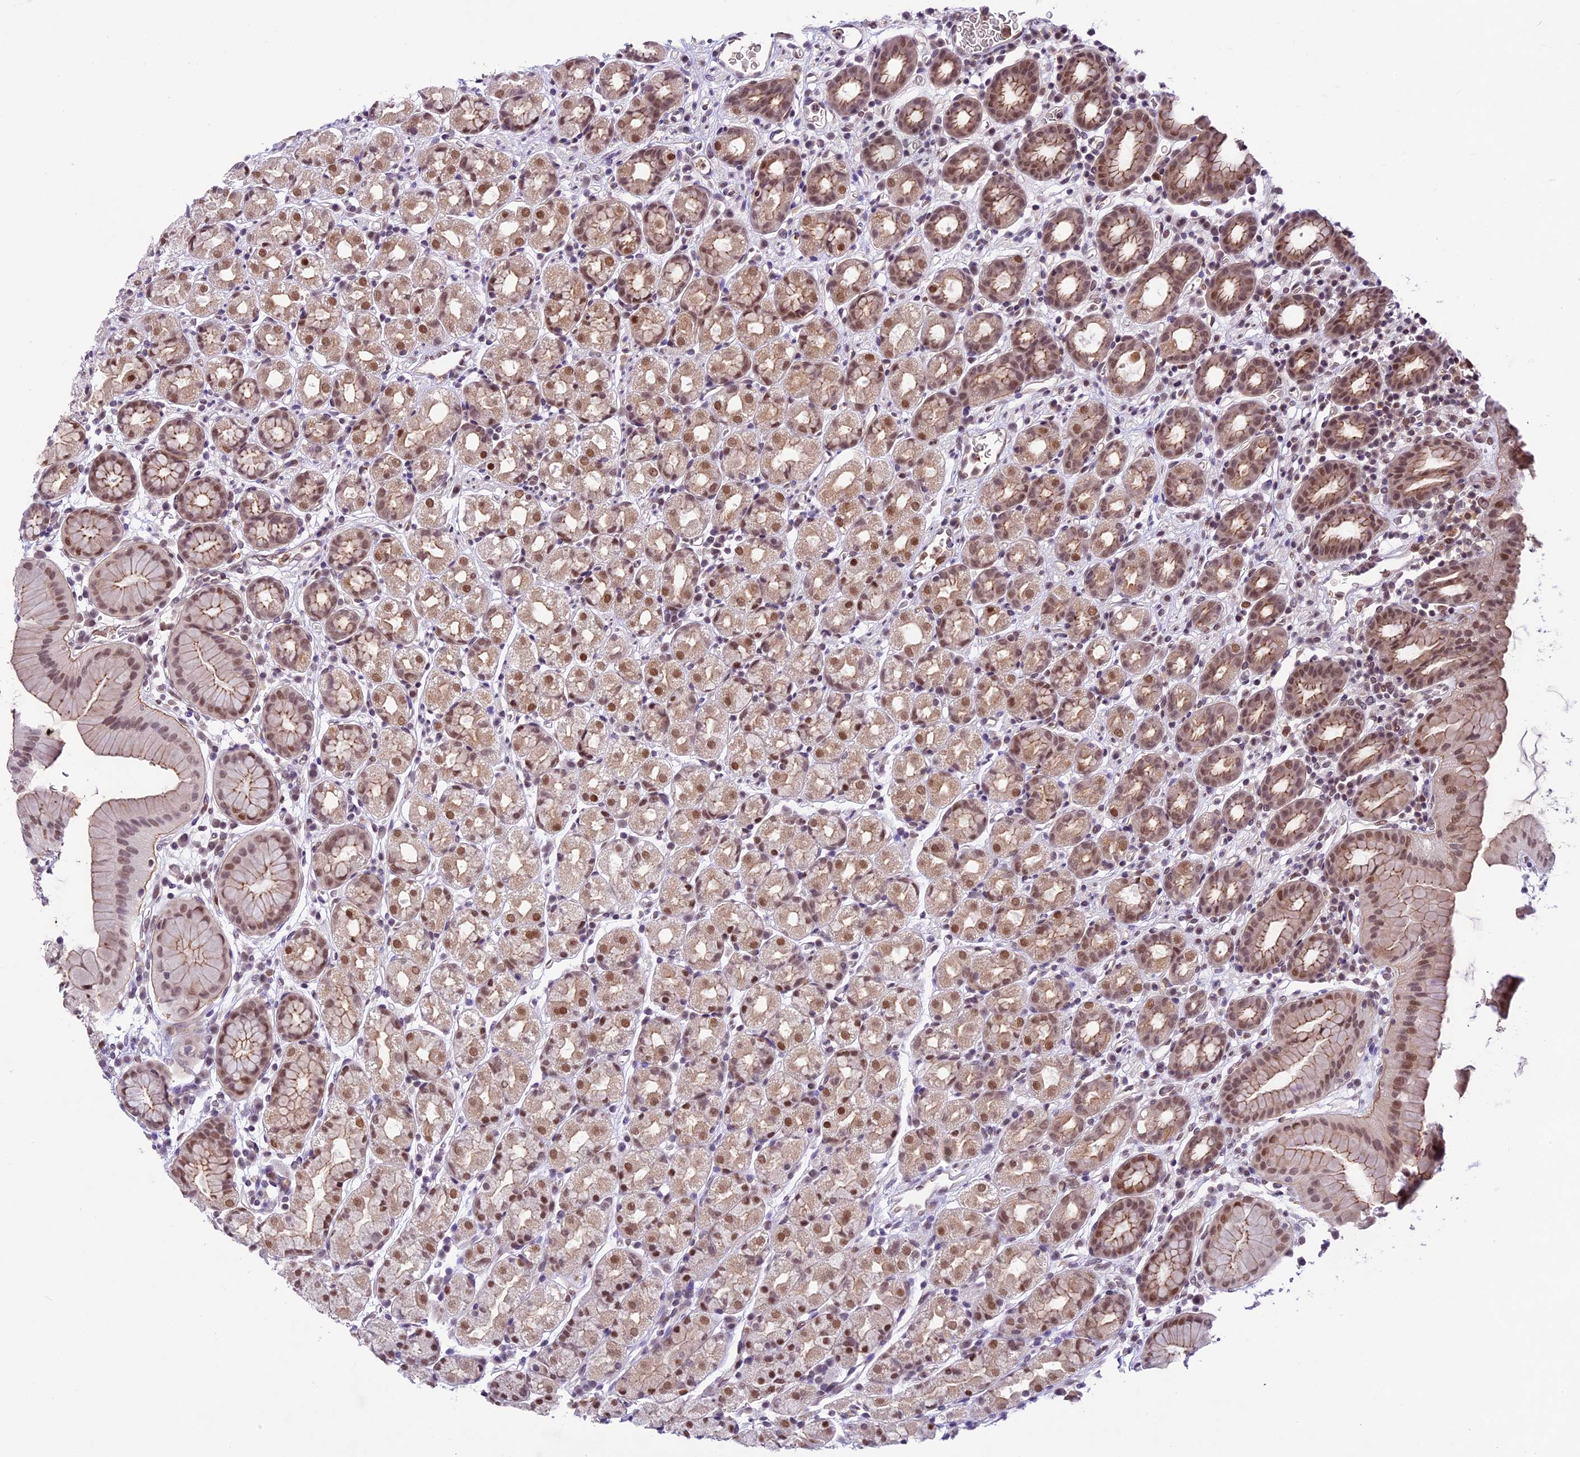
{"staining": {"intensity": "moderate", "quantity": ">75%", "location": "cytoplasmic/membranous,nuclear"}, "tissue": "stomach", "cell_type": "Glandular cells", "image_type": "normal", "snomed": [{"axis": "morphology", "description": "Normal tissue, NOS"}, {"axis": "topography", "description": "Stomach, upper"}, {"axis": "topography", "description": "Stomach, lower"}, {"axis": "topography", "description": "Small intestine"}], "caption": "DAB immunohistochemical staining of normal human stomach reveals moderate cytoplasmic/membranous,nuclear protein staining in about >75% of glandular cells. (DAB (3,3'-diaminobenzidine) = brown stain, brightfield microscopy at high magnification).", "gene": "SHKBP1", "patient": {"sex": "male", "age": 68}}